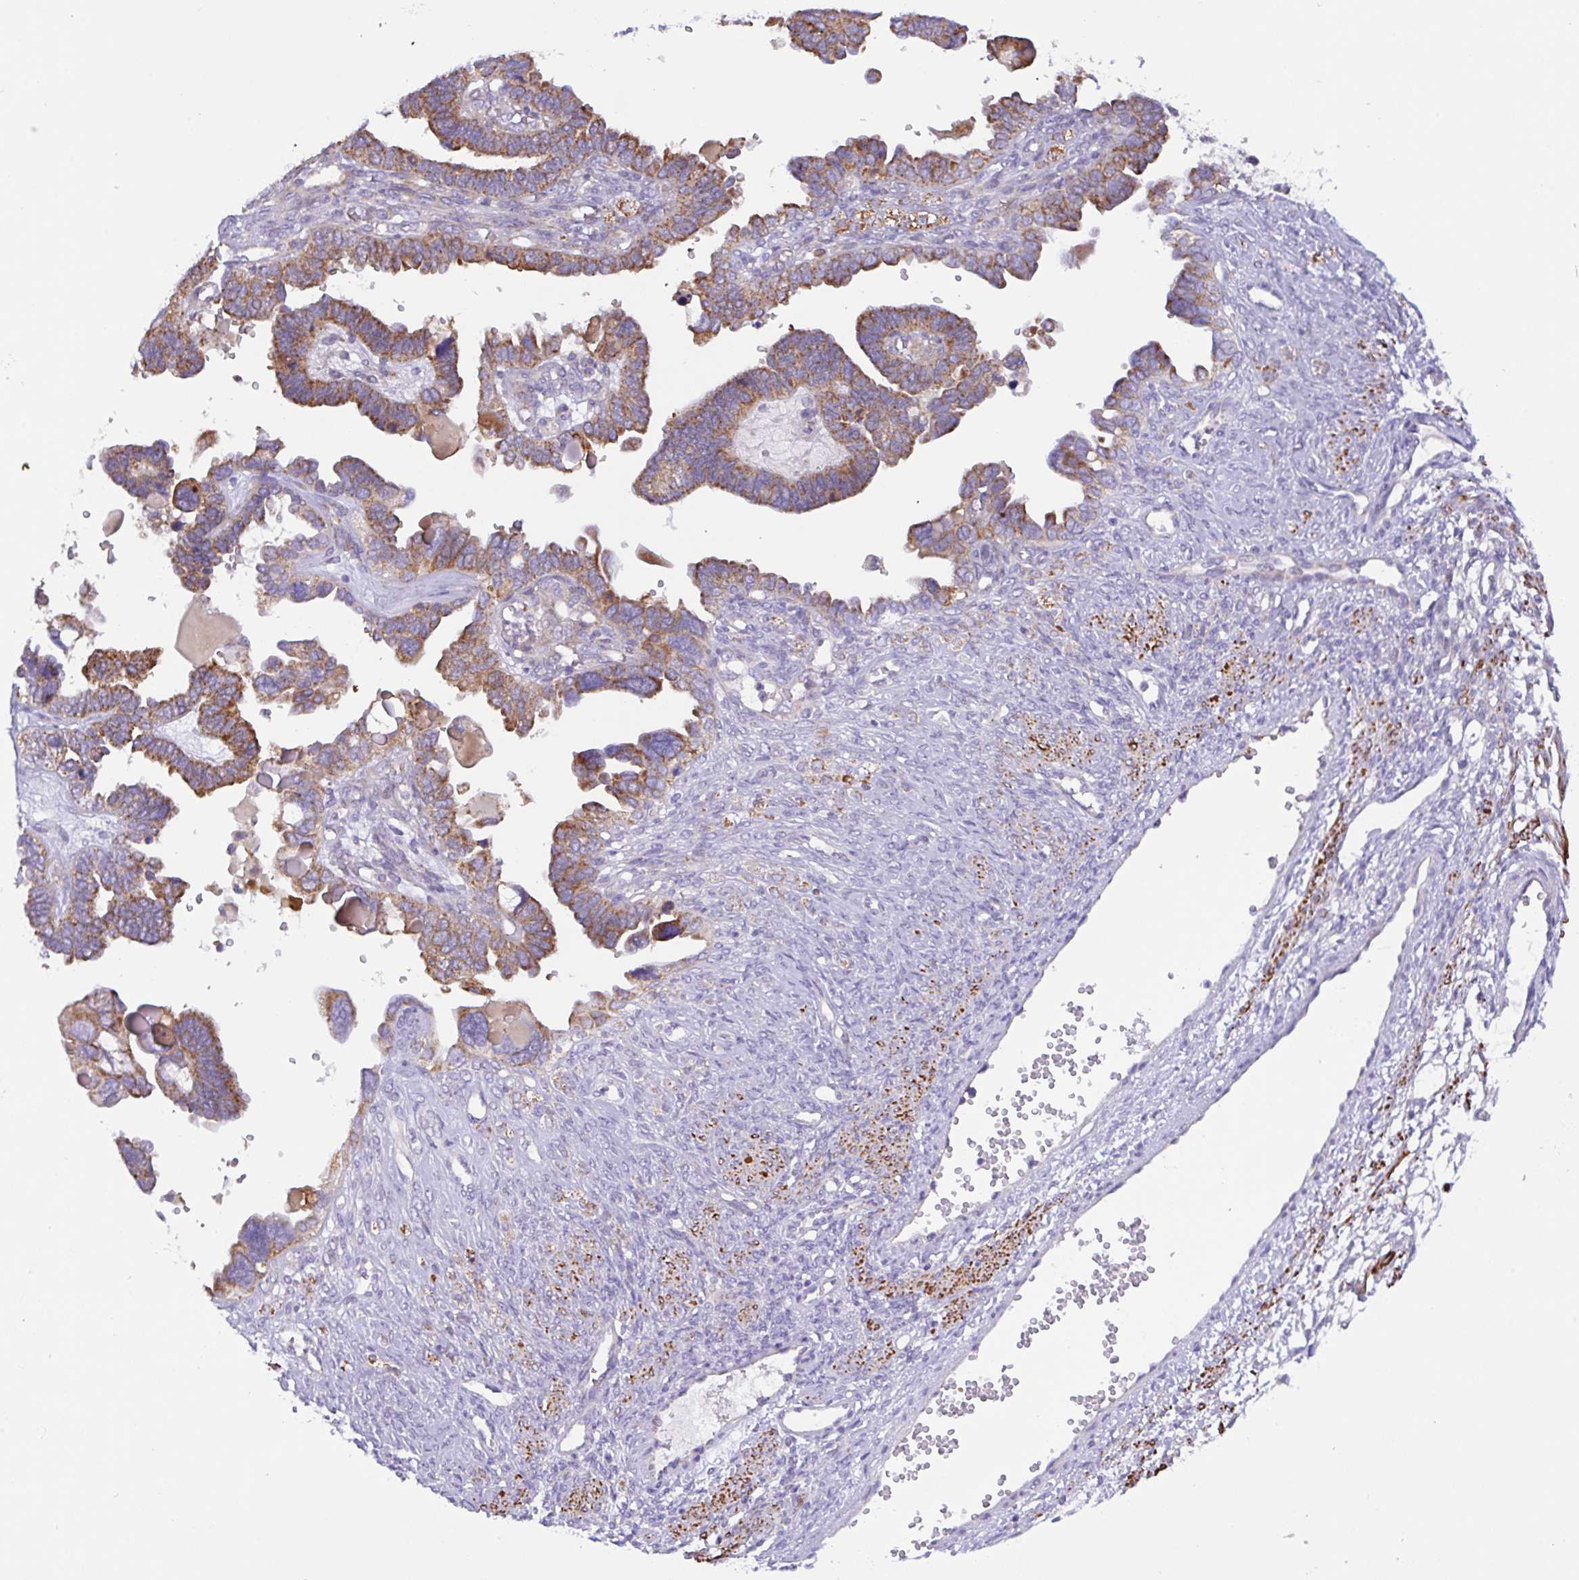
{"staining": {"intensity": "moderate", "quantity": ">75%", "location": "cytoplasmic/membranous"}, "tissue": "ovarian cancer", "cell_type": "Tumor cells", "image_type": "cancer", "snomed": [{"axis": "morphology", "description": "Cystadenocarcinoma, serous, NOS"}, {"axis": "topography", "description": "Ovary"}], "caption": "Ovarian cancer (serous cystadenocarcinoma) tissue reveals moderate cytoplasmic/membranous positivity in about >75% of tumor cells, visualized by immunohistochemistry. Immunohistochemistry stains the protein of interest in brown and the nuclei are stained blue.", "gene": "CHDH", "patient": {"sex": "female", "age": 51}}